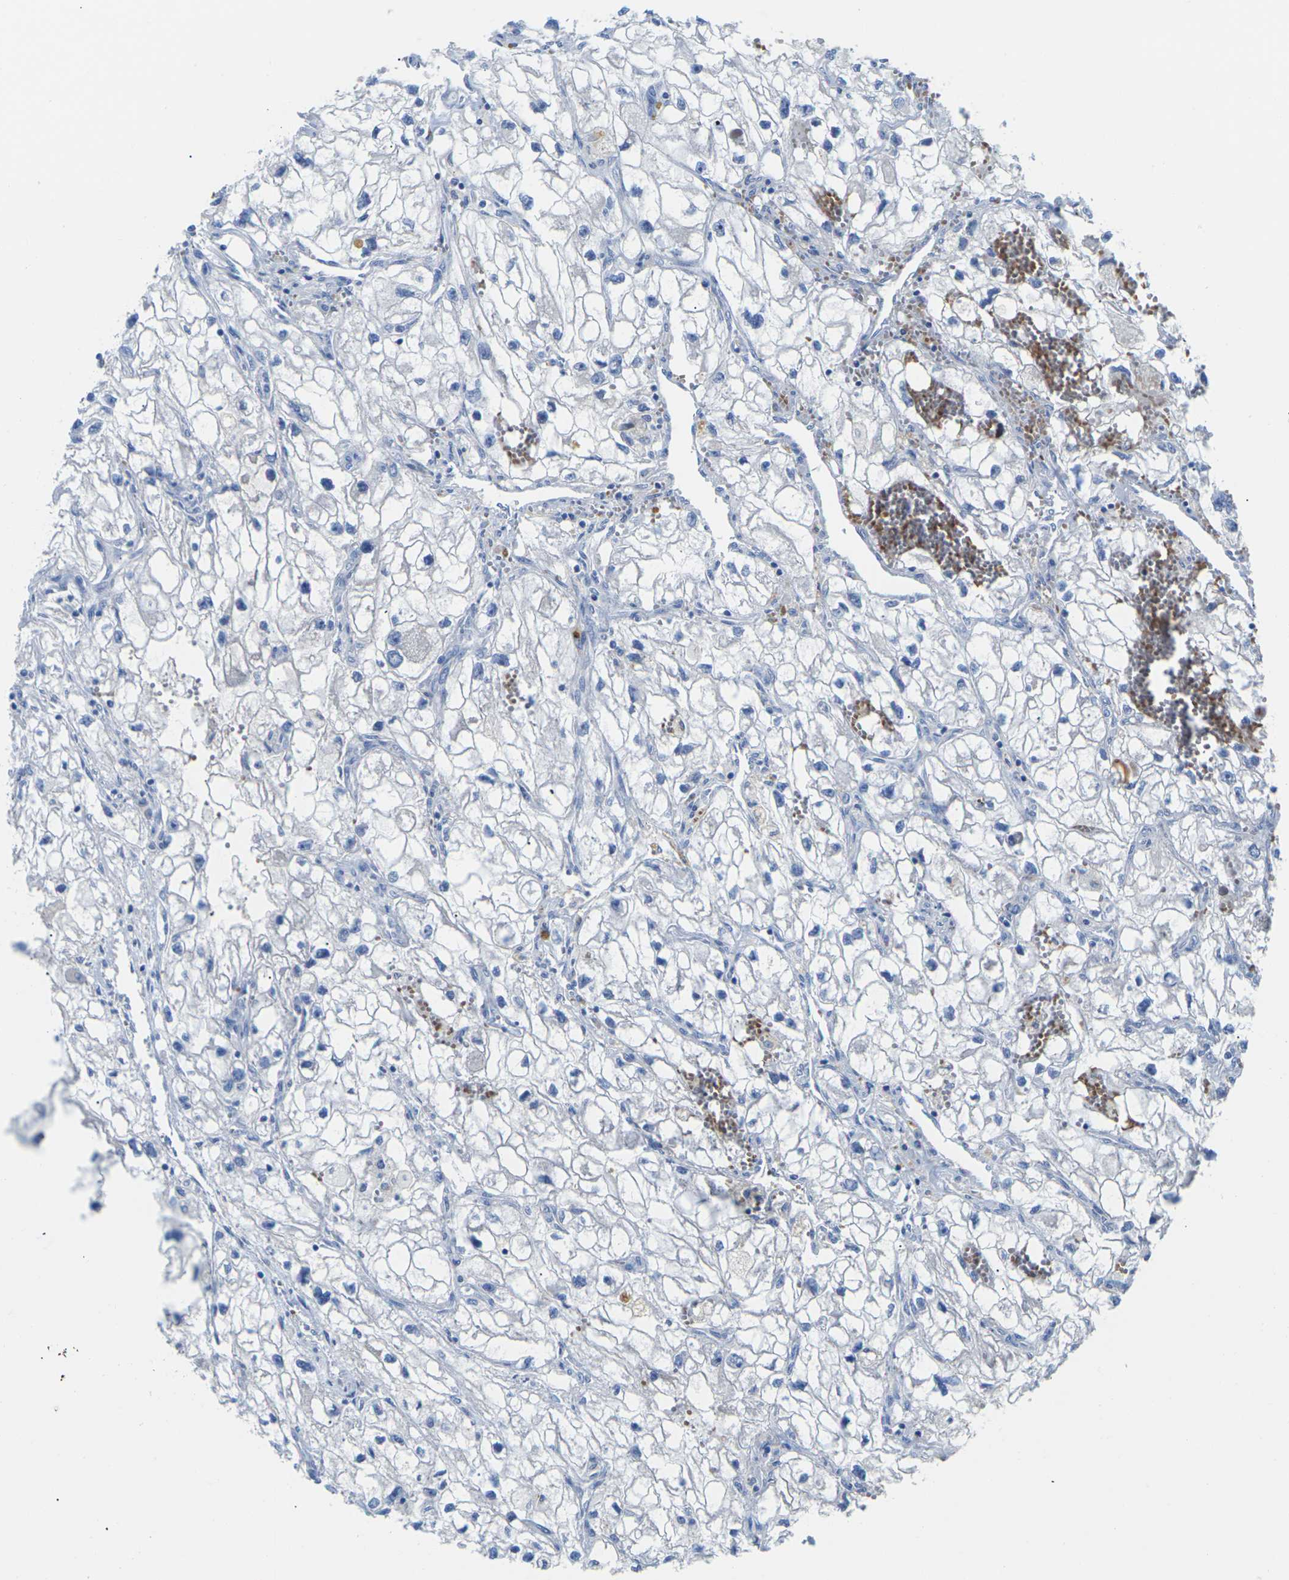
{"staining": {"intensity": "negative", "quantity": "none", "location": "none"}, "tissue": "renal cancer", "cell_type": "Tumor cells", "image_type": "cancer", "snomed": [{"axis": "morphology", "description": "Adenocarcinoma, NOS"}, {"axis": "topography", "description": "Kidney"}], "caption": "The micrograph displays no staining of tumor cells in adenocarcinoma (renal).", "gene": "TMCO4", "patient": {"sex": "female", "age": 70}}